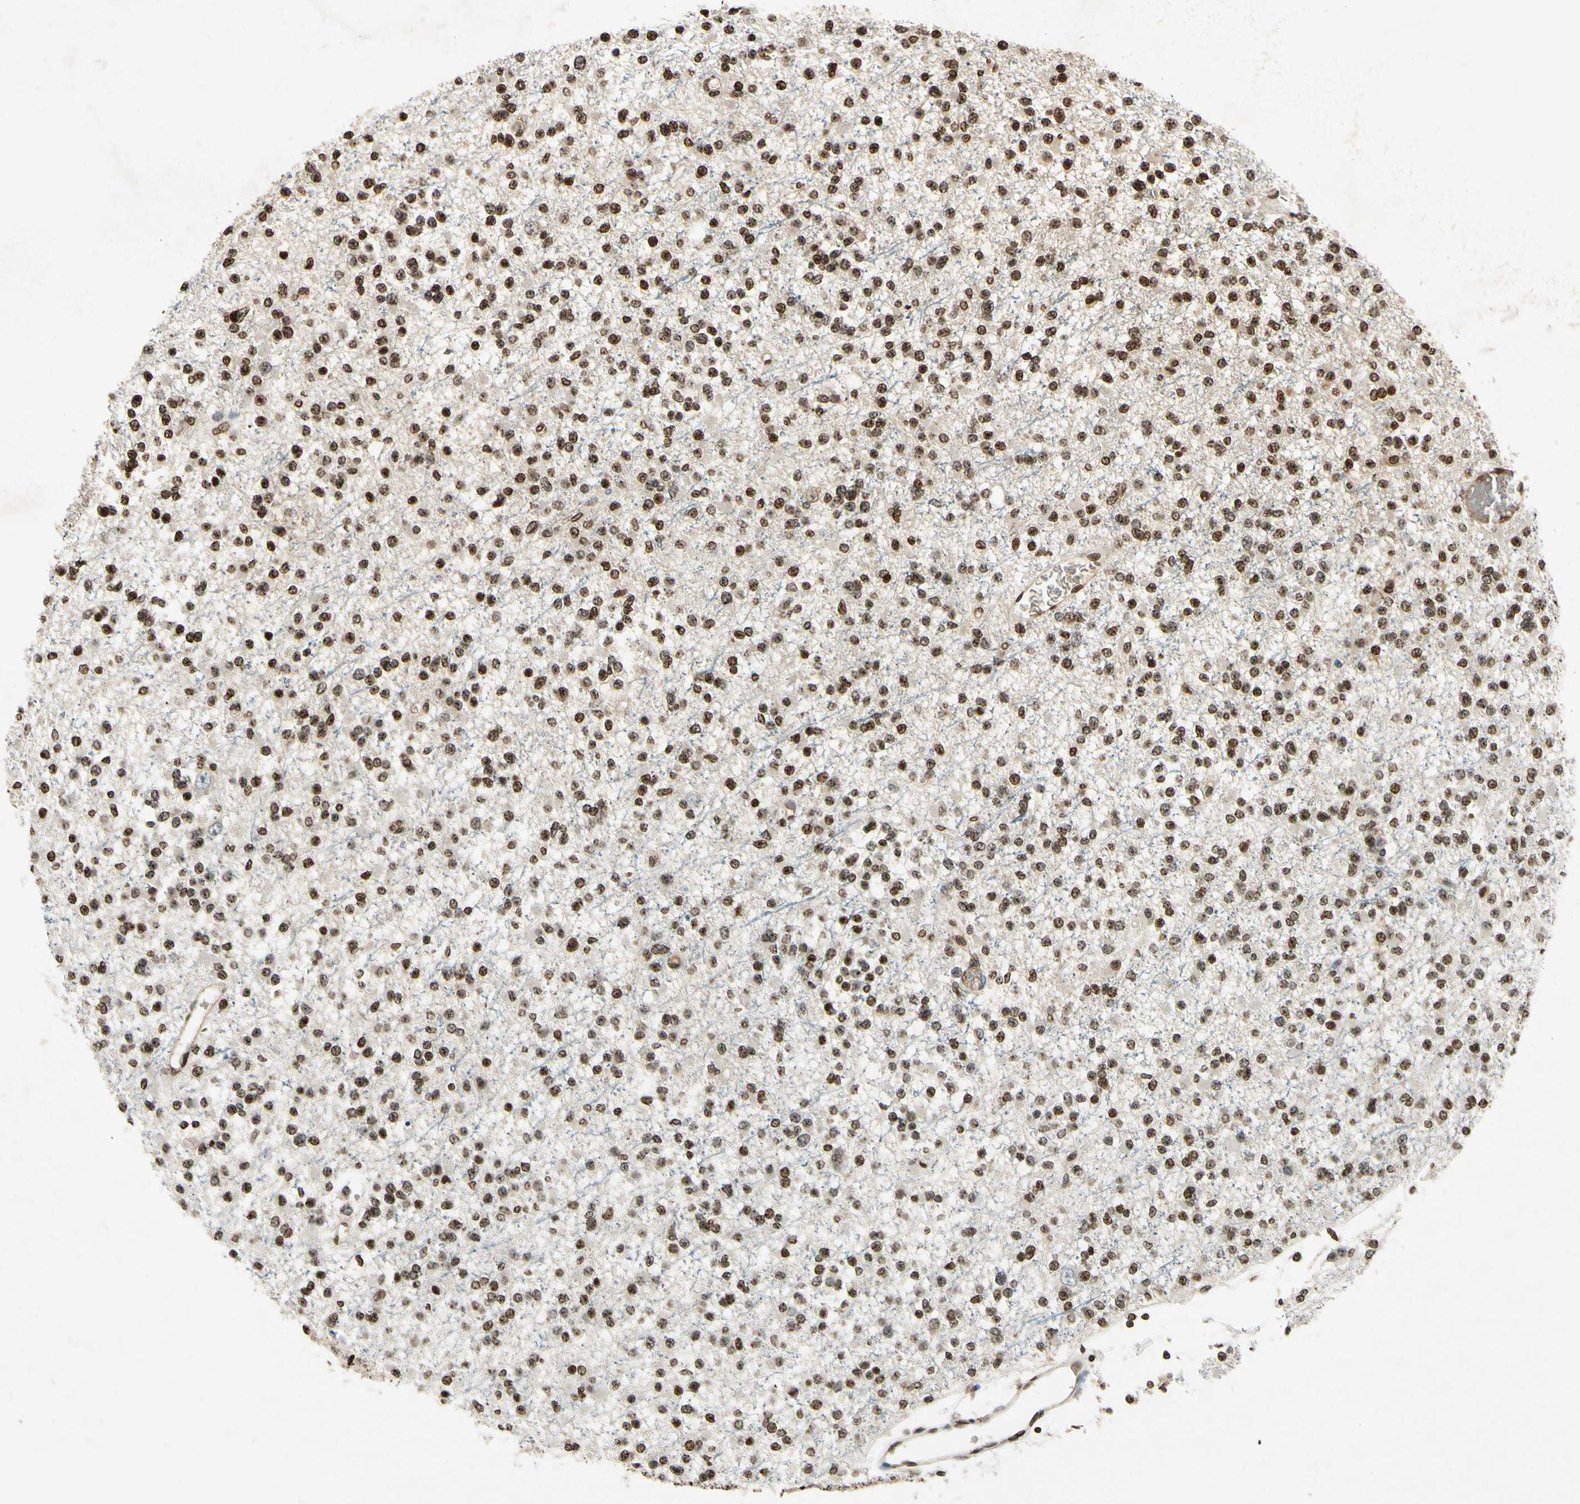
{"staining": {"intensity": "strong", "quantity": ">75%", "location": "nuclear"}, "tissue": "glioma", "cell_type": "Tumor cells", "image_type": "cancer", "snomed": [{"axis": "morphology", "description": "Glioma, malignant, Low grade"}, {"axis": "topography", "description": "Brain"}], "caption": "This image demonstrates immunohistochemistry staining of malignant glioma (low-grade), with high strong nuclear staining in about >75% of tumor cells.", "gene": "HOXB3", "patient": {"sex": "female", "age": 22}}